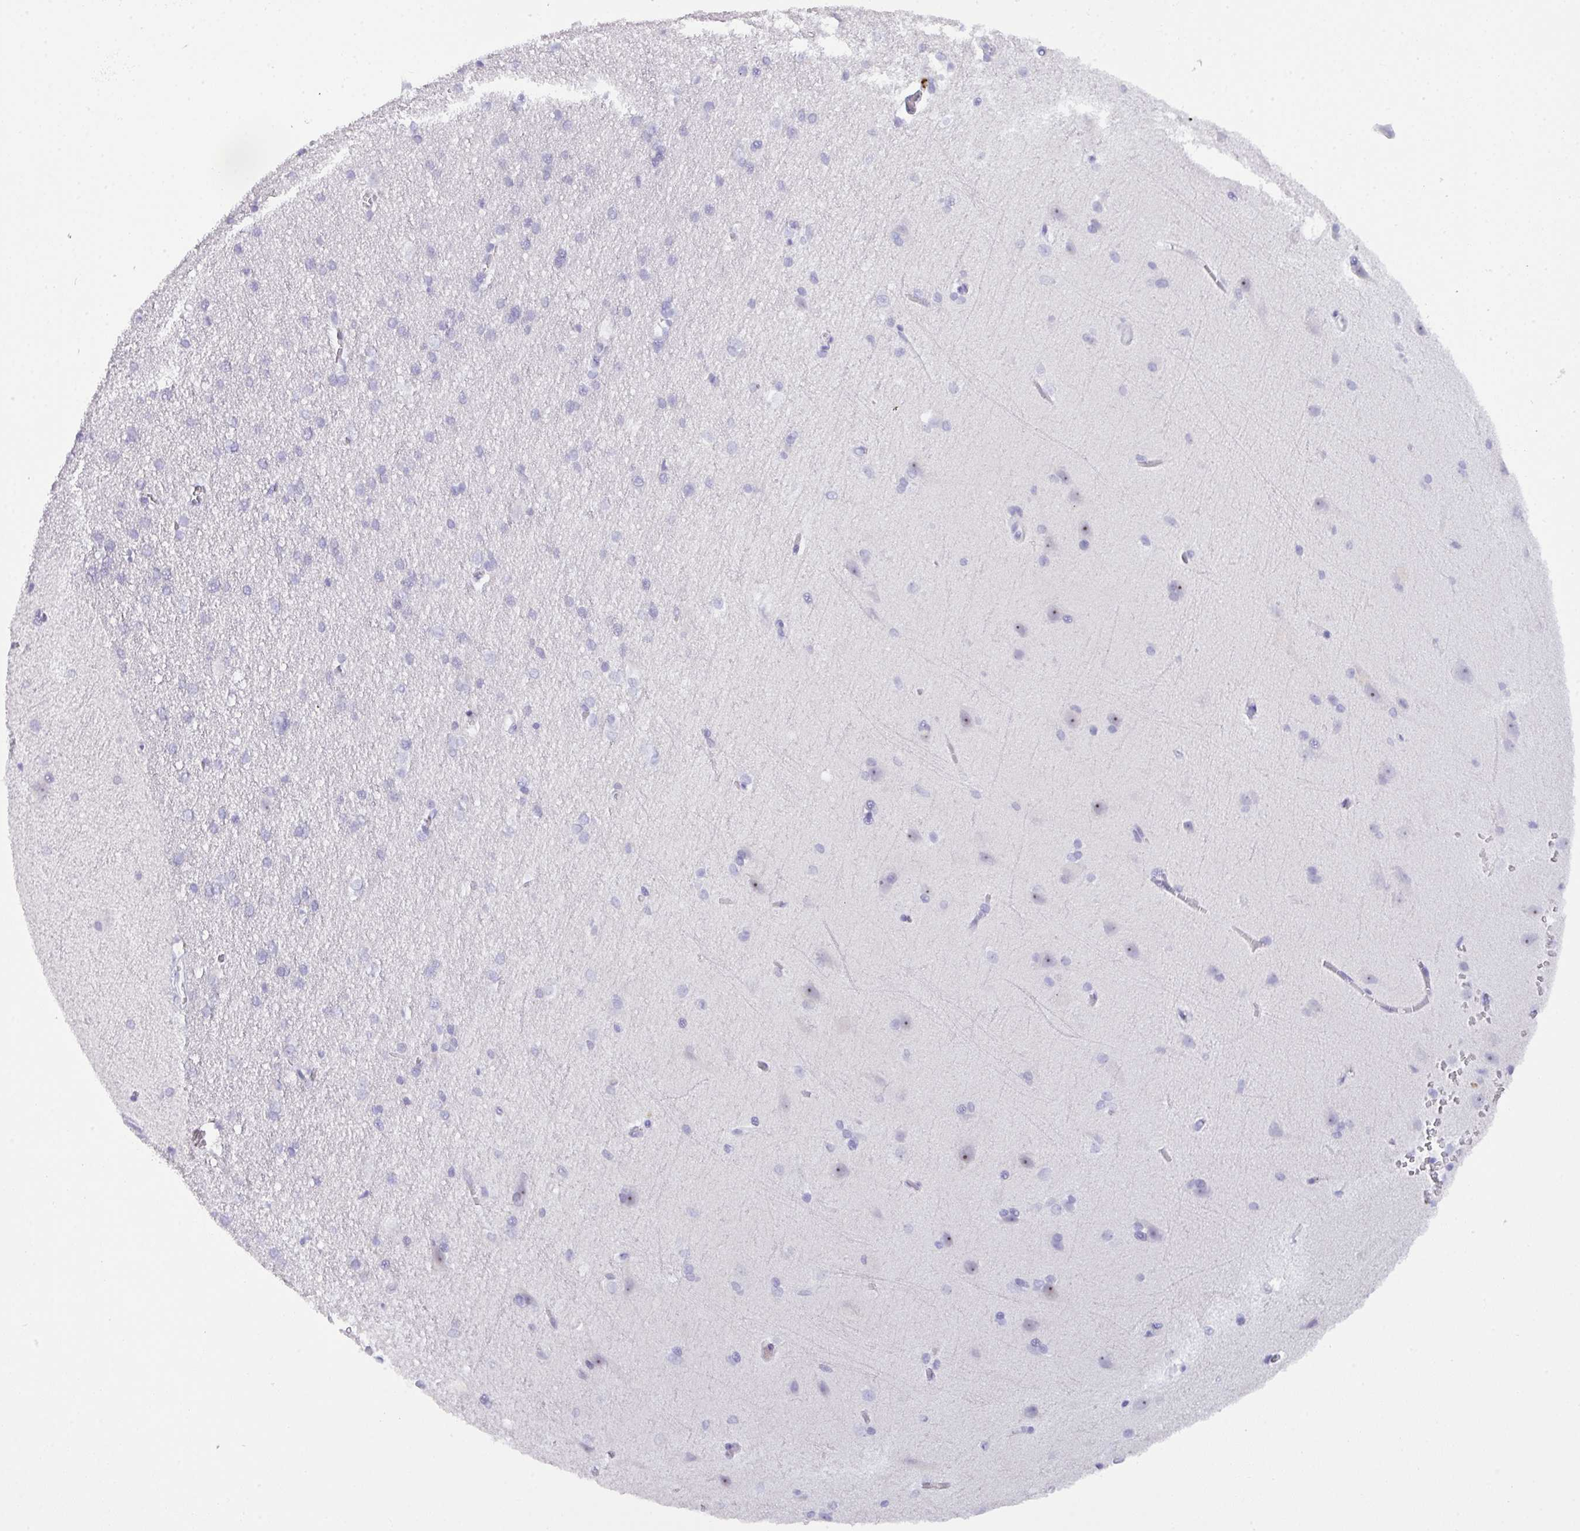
{"staining": {"intensity": "negative", "quantity": "none", "location": "none"}, "tissue": "cerebral cortex", "cell_type": "Endothelial cells", "image_type": "normal", "snomed": [{"axis": "morphology", "description": "Normal tissue, NOS"}, {"axis": "topography", "description": "Cerebral cortex"}], "caption": "The photomicrograph displays no staining of endothelial cells in normal cerebral cortex.", "gene": "MRM2", "patient": {"sex": "male", "age": 37}}